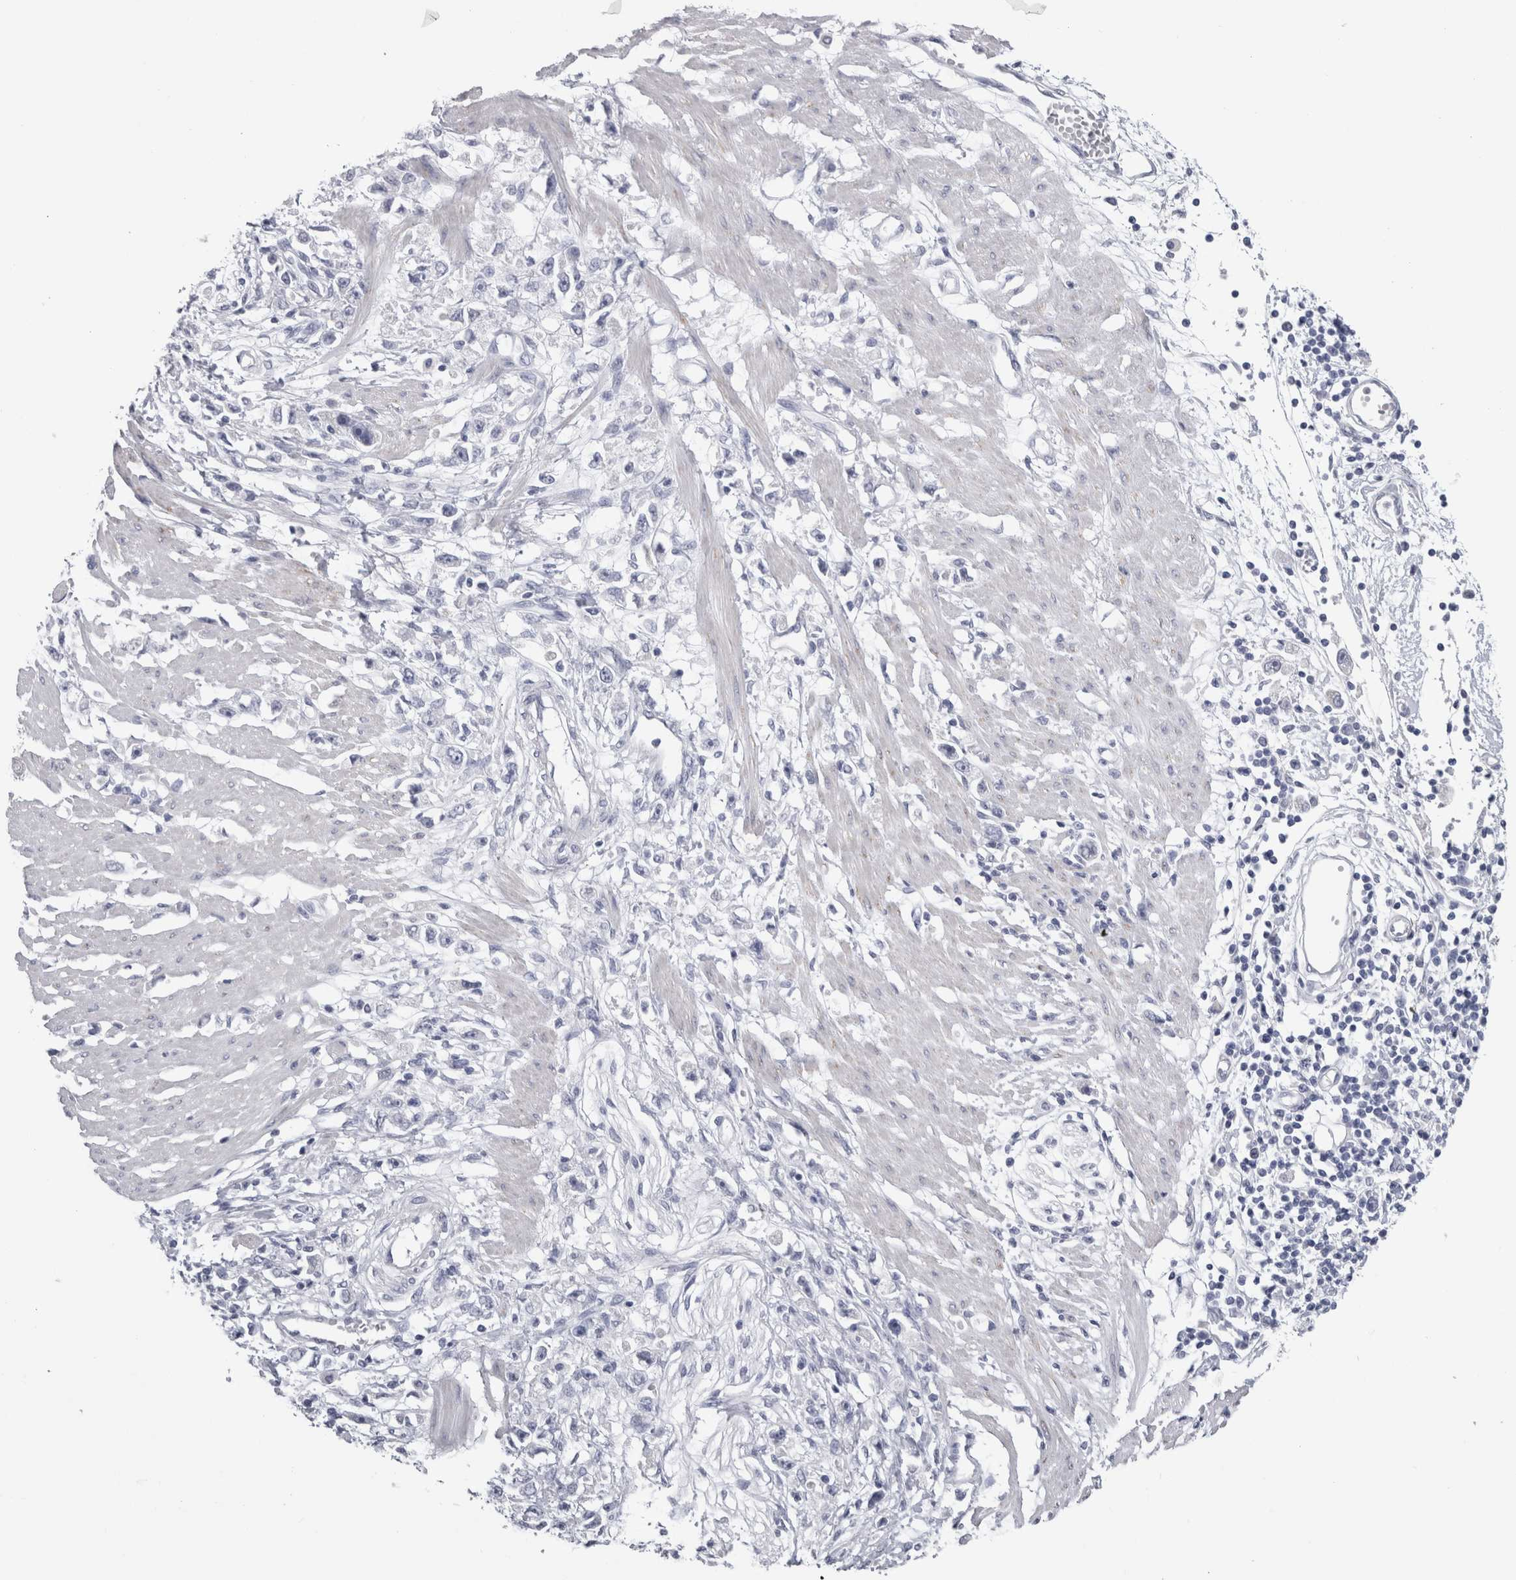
{"staining": {"intensity": "negative", "quantity": "none", "location": "none"}, "tissue": "stomach cancer", "cell_type": "Tumor cells", "image_type": "cancer", "snomed": [{"axis": "morphology", "description": "Adenocarcinoma, NOS"}, {"axis": "topography", "description": "Stomach"}], "caption": "Tumor cells show no significant protein expression in adenocarcinoma (stomach).", "gene": "MSMB", "patient": {"sex": "female", "age": 59}}